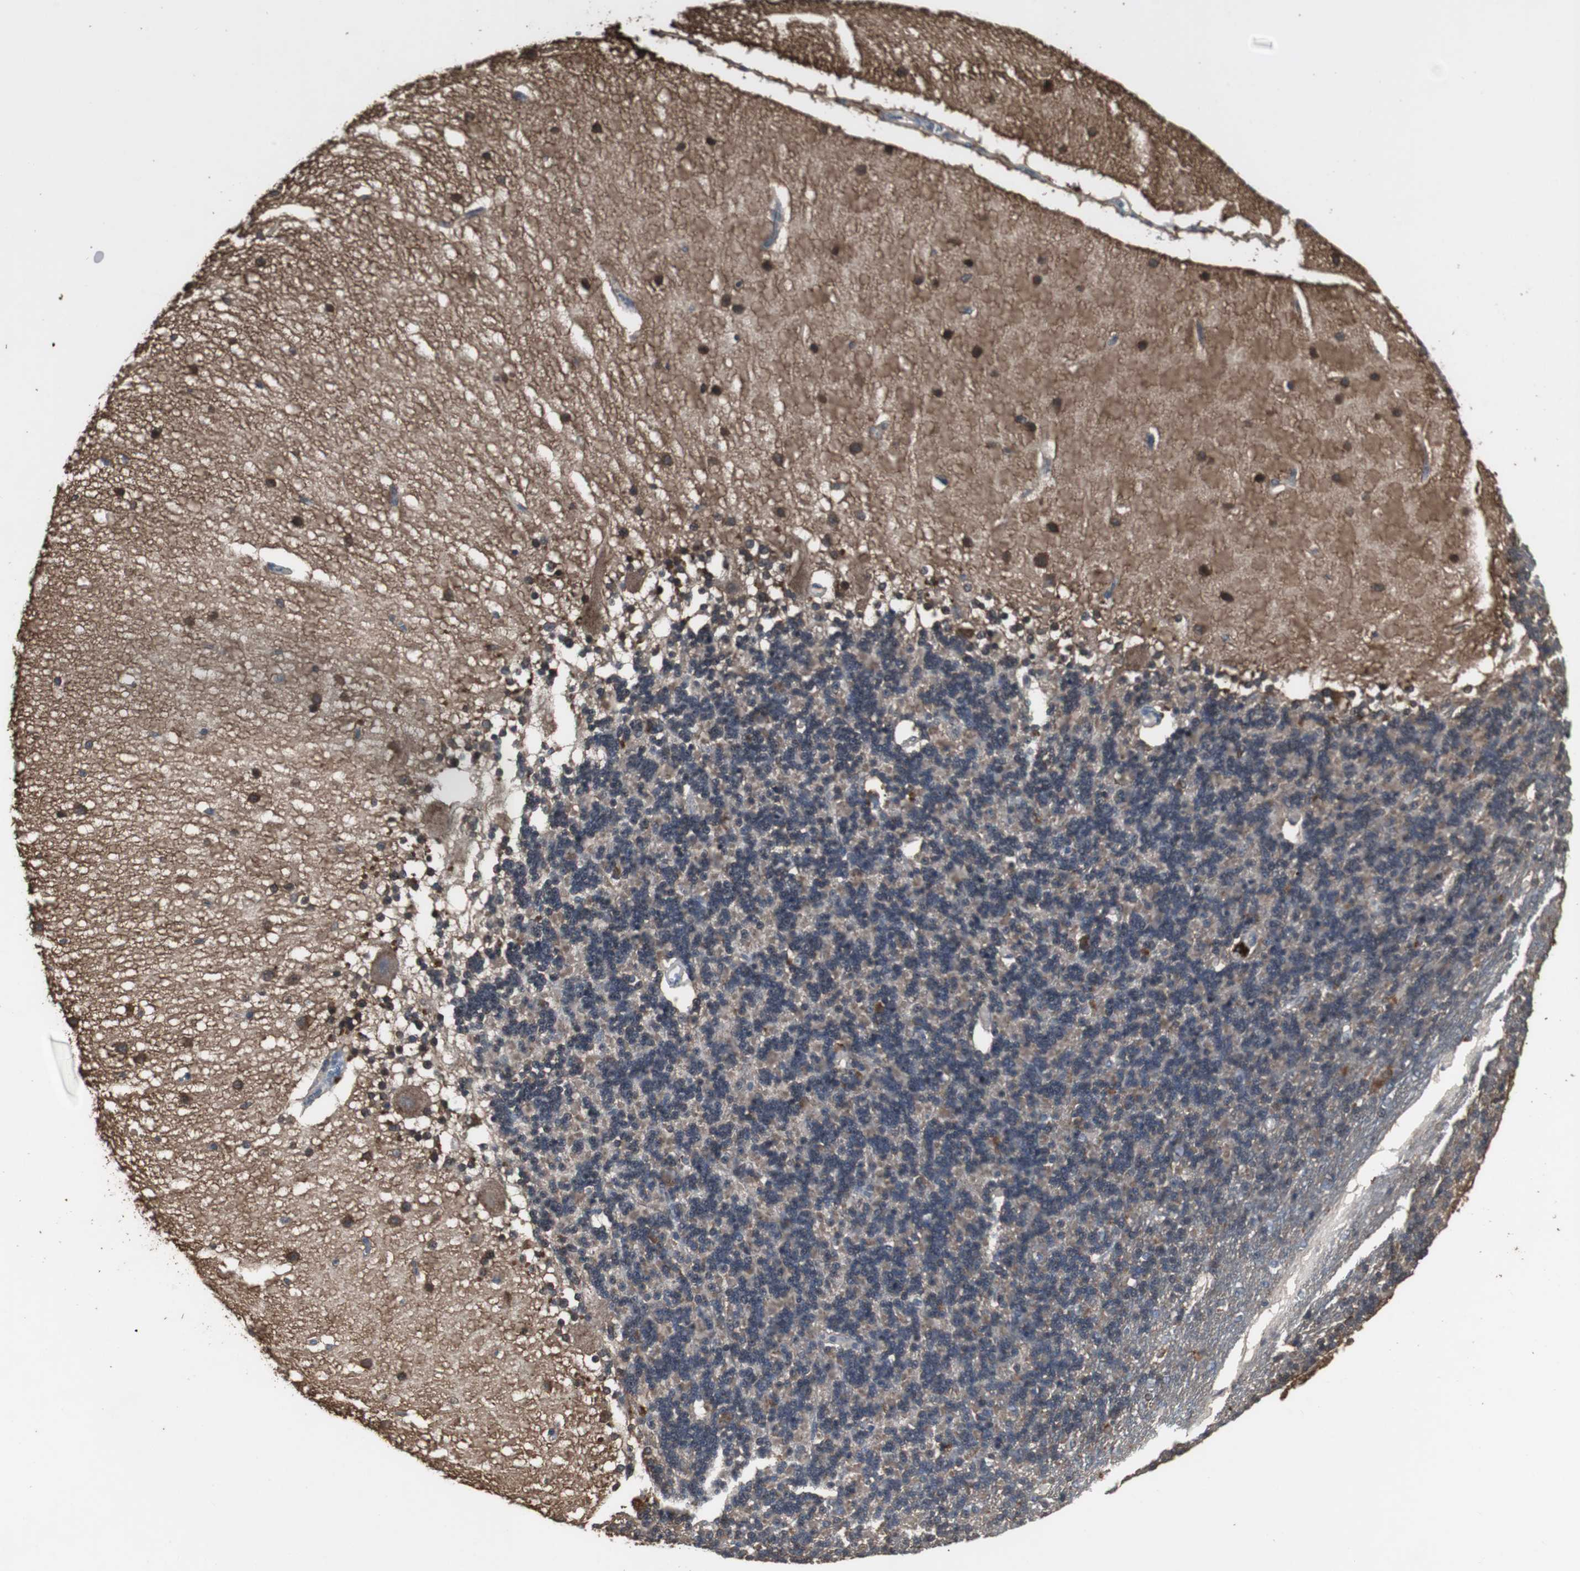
{"staining": {"intensity": "moderate", "quantity": "25%-75%", "location": "cytoplasmic/membranous"}, "tissue": "cerebellum", "cell_type": "Cells in granular layer", "image_type": "normal", "snomed": [{"axis": "morphology", "description": "Normal tissue, NOS"}, {"axis": "topography", "description": "Cerebellum"}], "caption": "The histopathology image exhibits a brown stain indicating the presence of a protein in the cytoplasmic/membranous of cells in granular layer in cerebellum. The staining was performed using DAB to visualize the protein expression in brown, while the nuclei were stained in blue with hematoxylin (Magnification: 20x).", "gene": "HPRT1", "patient": {"sex": "female", "age": 54}}